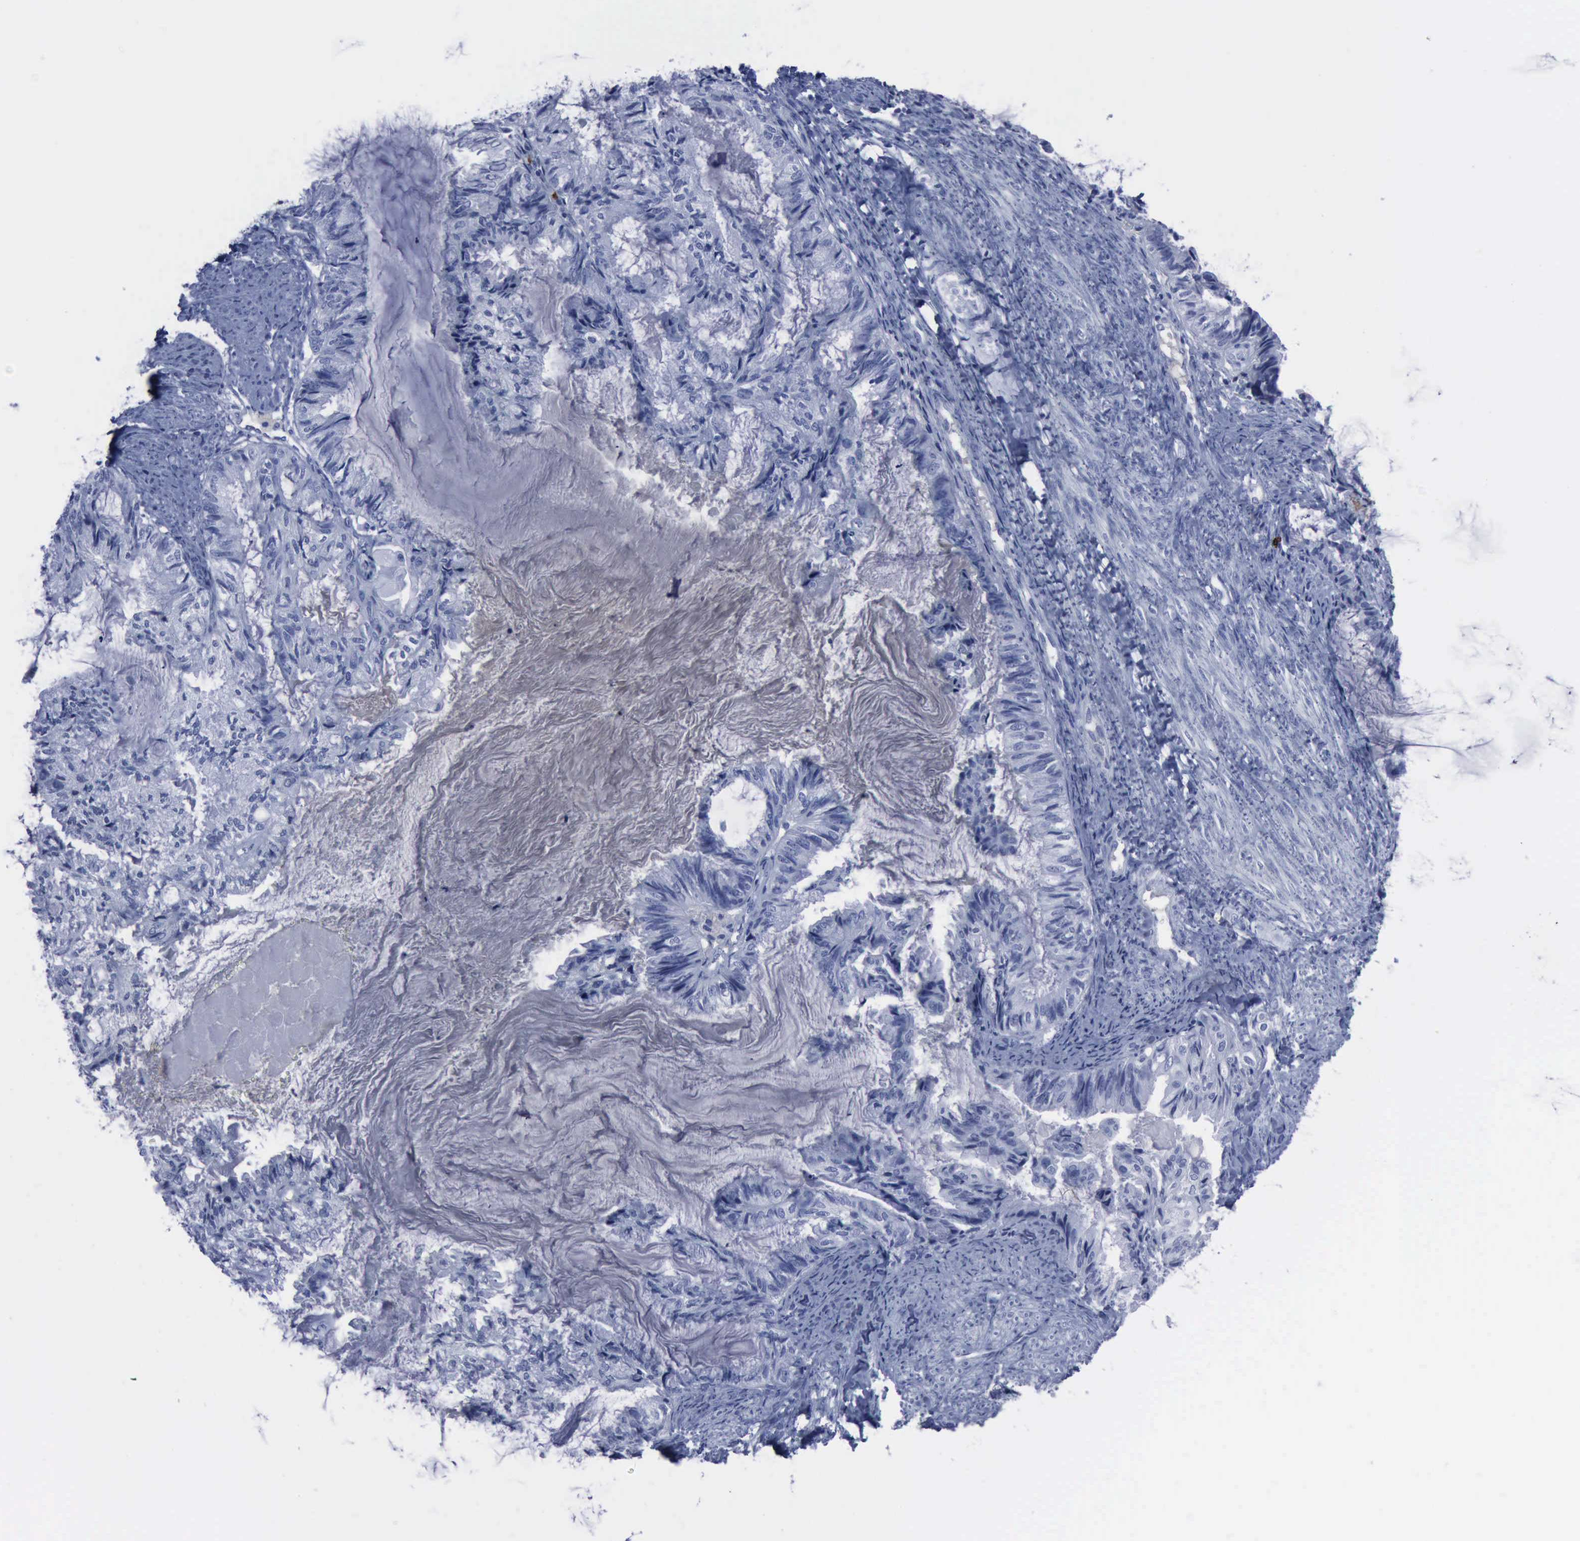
{"staining": {"intensity": "negative", "quantity": "none", "location": "none"}, "tissue": "endometrial cancer", "cell_type": "Tumor cells", "image_type": "cancer", "snomed": [{"axis": "morphology", "description": "Adenocarcinoma, NOS"}, {"axis": "topography", "description": "Endometrium"}], "caption": "Immunohistochemistry (IHC) micrograph of neoplastic tissue: human endometrial cancer (adenocarcinoma) stained with DAB reveals no significant protein staining in tumor cells.", "gene": "NGFR", "patient": {"sex": "female", "age": 86}}